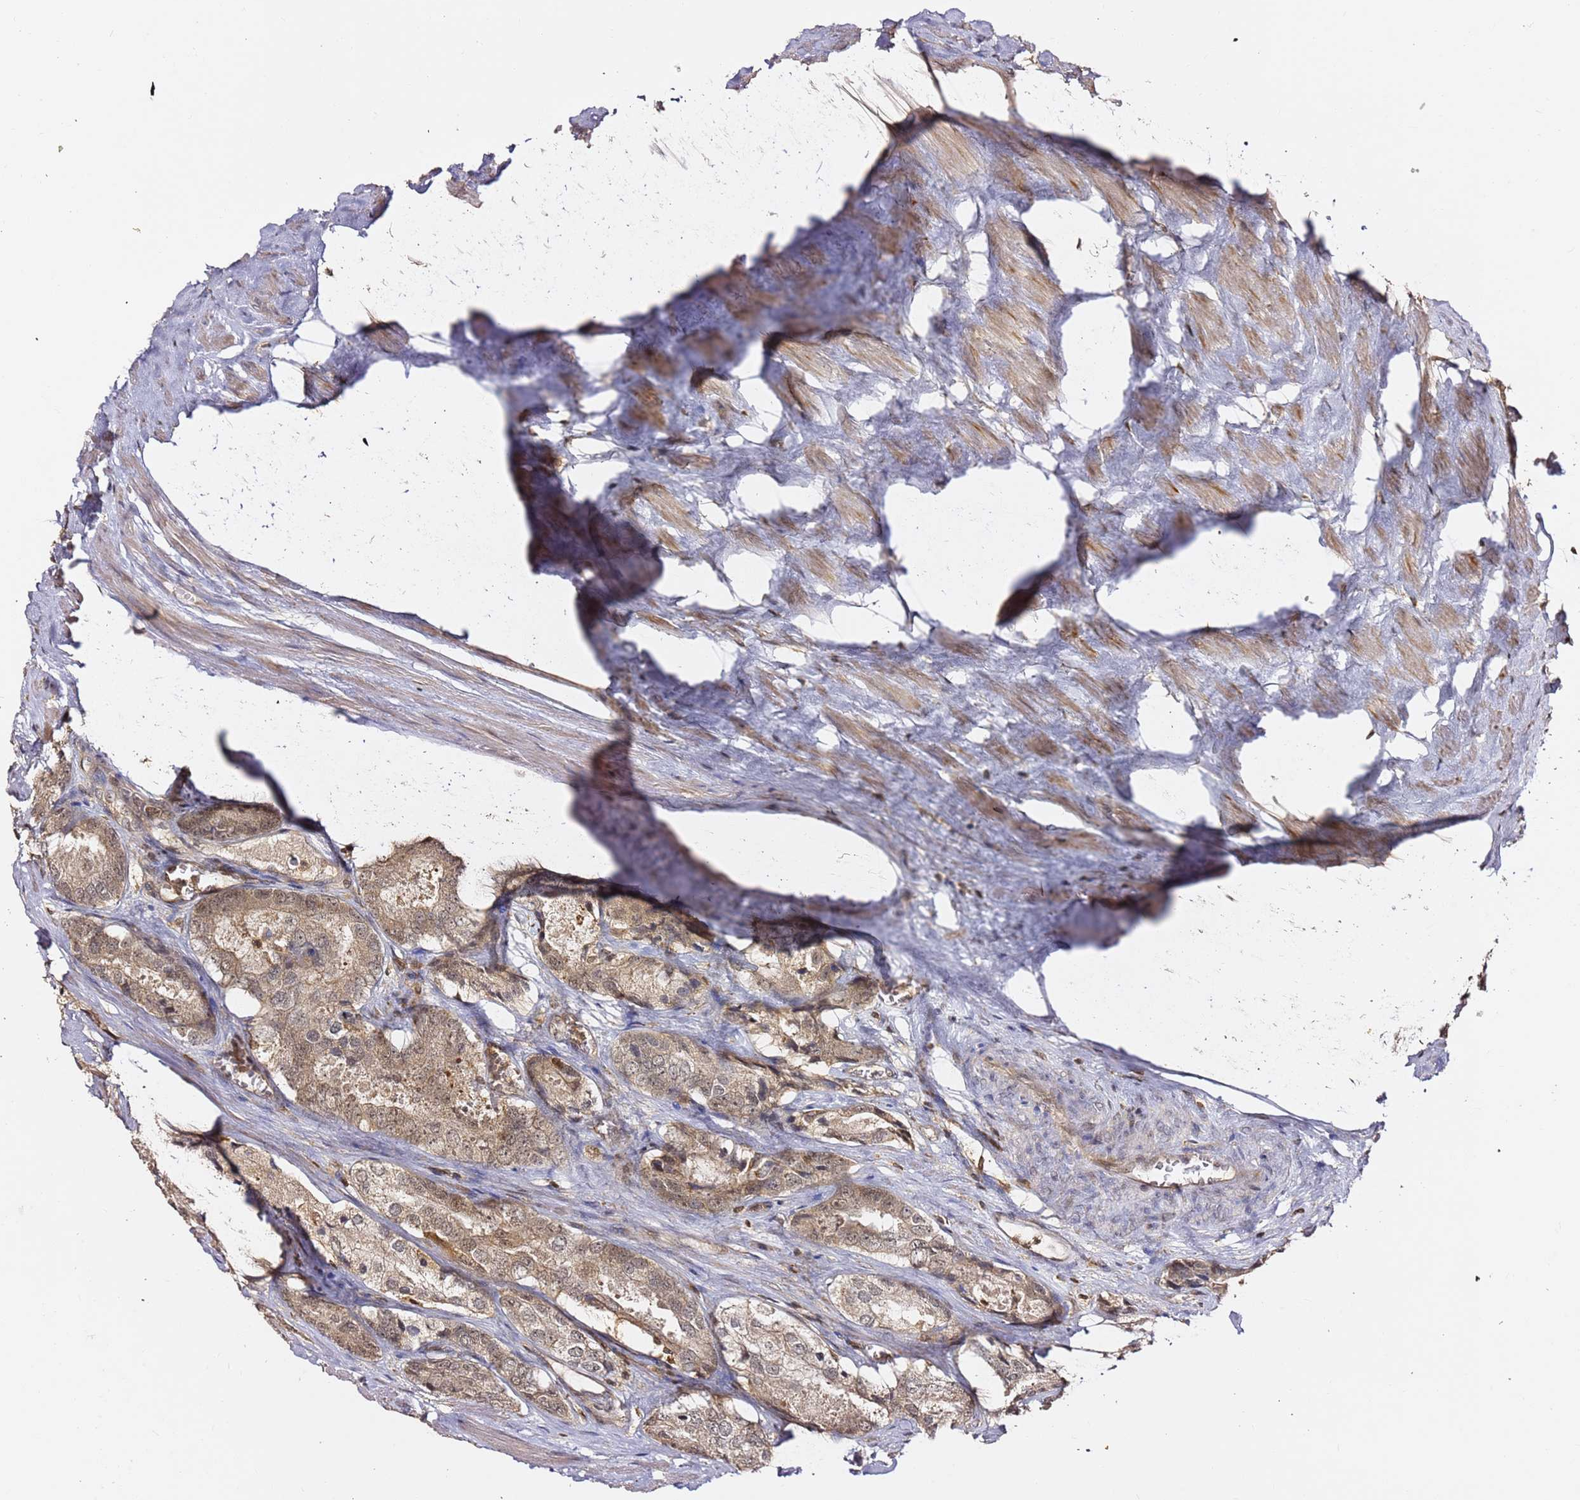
{"staining": {"intensity": "weak", "quantity": "25%-75%", "location": "cytoplasmic/membranous,nuclear"}, "tissue": "prostate cancer", "cell_type": "Tumor cells", "image_type": "cancer", "snomed": [{"axis": "morphology", "description": "Adenocarcinoma, Low grade"}, {"axis": "topography", "description": "Prostate"}], "caption": "Weak cytoplasmic/membranous and nuclear positivity is appreciated in approximately 25%-75% of tumor cells in low-grade adenocarcinoma (prostate). (Brightfield microscopy of DAB IHC at high magnification).", "gene": "OR5V1", "patient": {"sex": "male", "age": 68}}